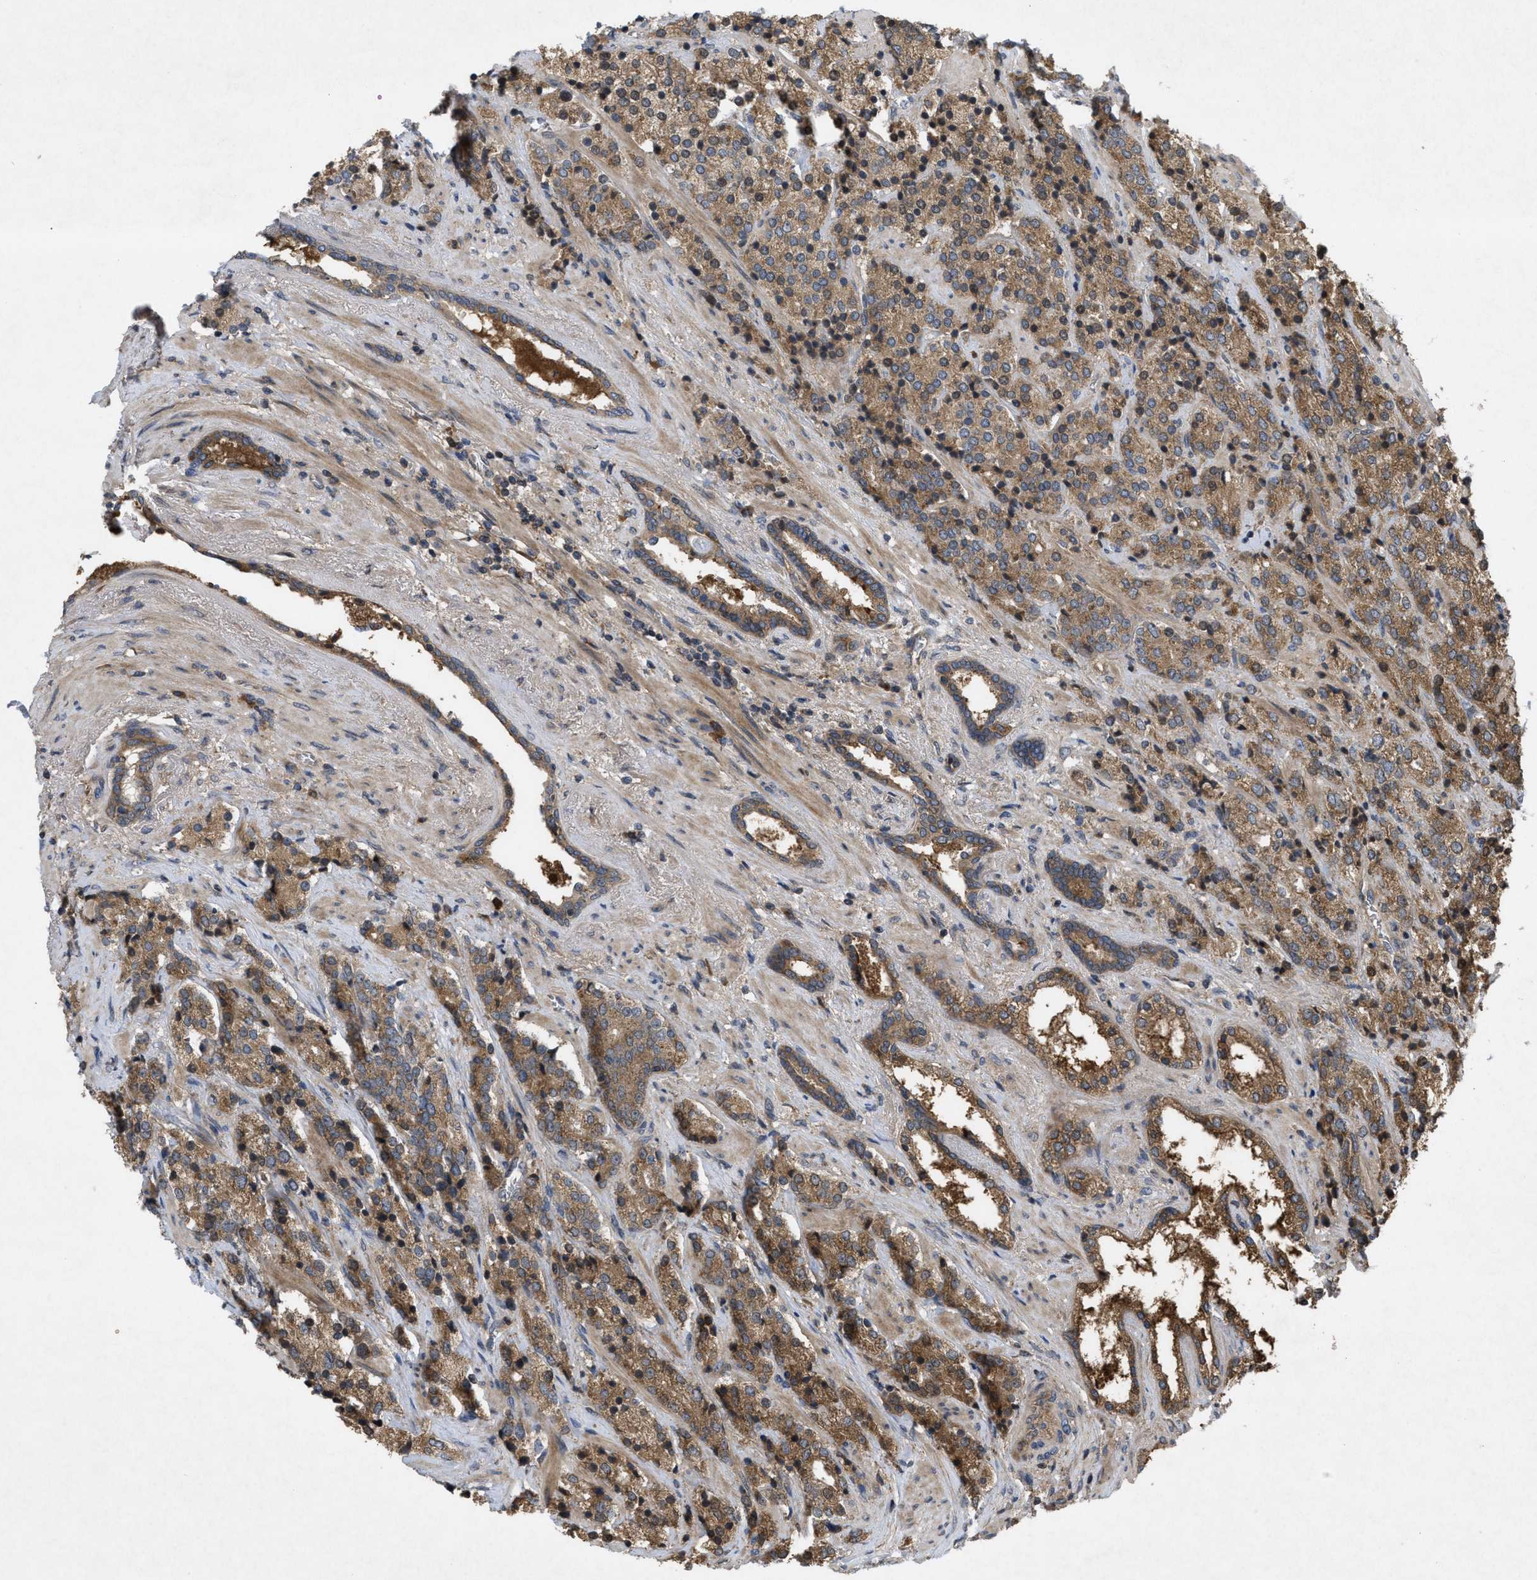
{"staining": {"intensity": "moderate", "quantity": ">75%", "location": "cytoplasmic/membranous"}, "tissue": "prostate cancer", "cell_type": "Tumor cells", "image_type": "cancer", "snomed": [{"axis": "morphology", "description": "Adenocarcinoma, High grade"}, {"axis": "topography", "description": "Prostate"}], "caption": "Immunohistochemistry of prostate cancer (high-grade adenocarcinoma) shows medium levels of moderate cytoplasmic/membranous positivity in about >75% of tumor cells.", "gene": "RAB2A", "patient": {"sex": "male", "age": 71}}